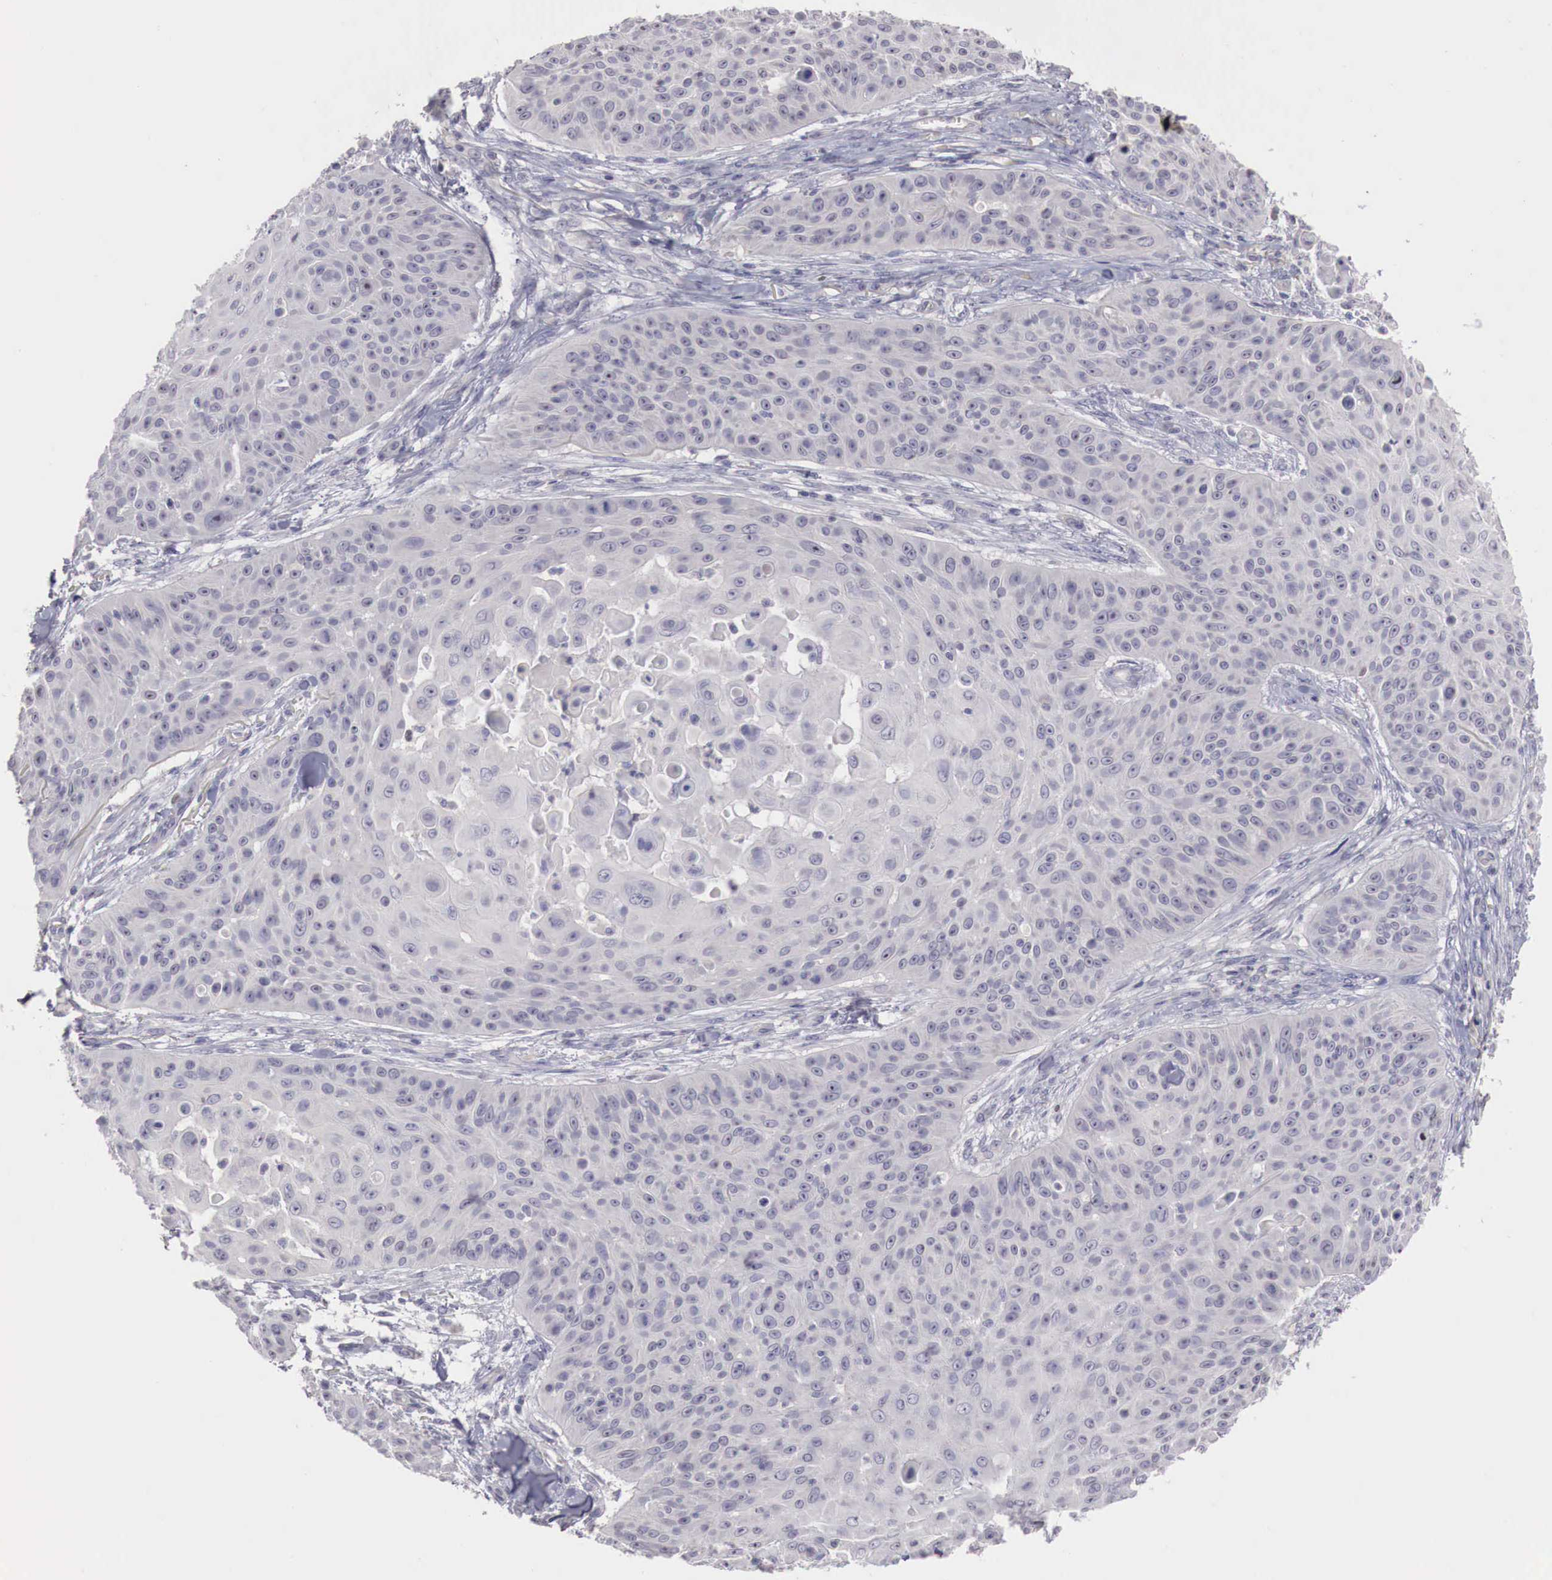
{"staining": {"intensity": "negative", "quantity": "none", "location": "none"}, "tissue": "skin cancer", "cell_type": "Tumor cells", "image_type": "cancer", "snomed": [{"axis": "morphology", "description": "Squamous cell carcinoma, NOS"}, {"axis": "topography", "description": "Skin"}], "caption": "Tumor cells show no significant protein expression in skin squamous cell carcinoma.", "gene": "GATA1", "patient": {"sex": "male", "age": 82}}